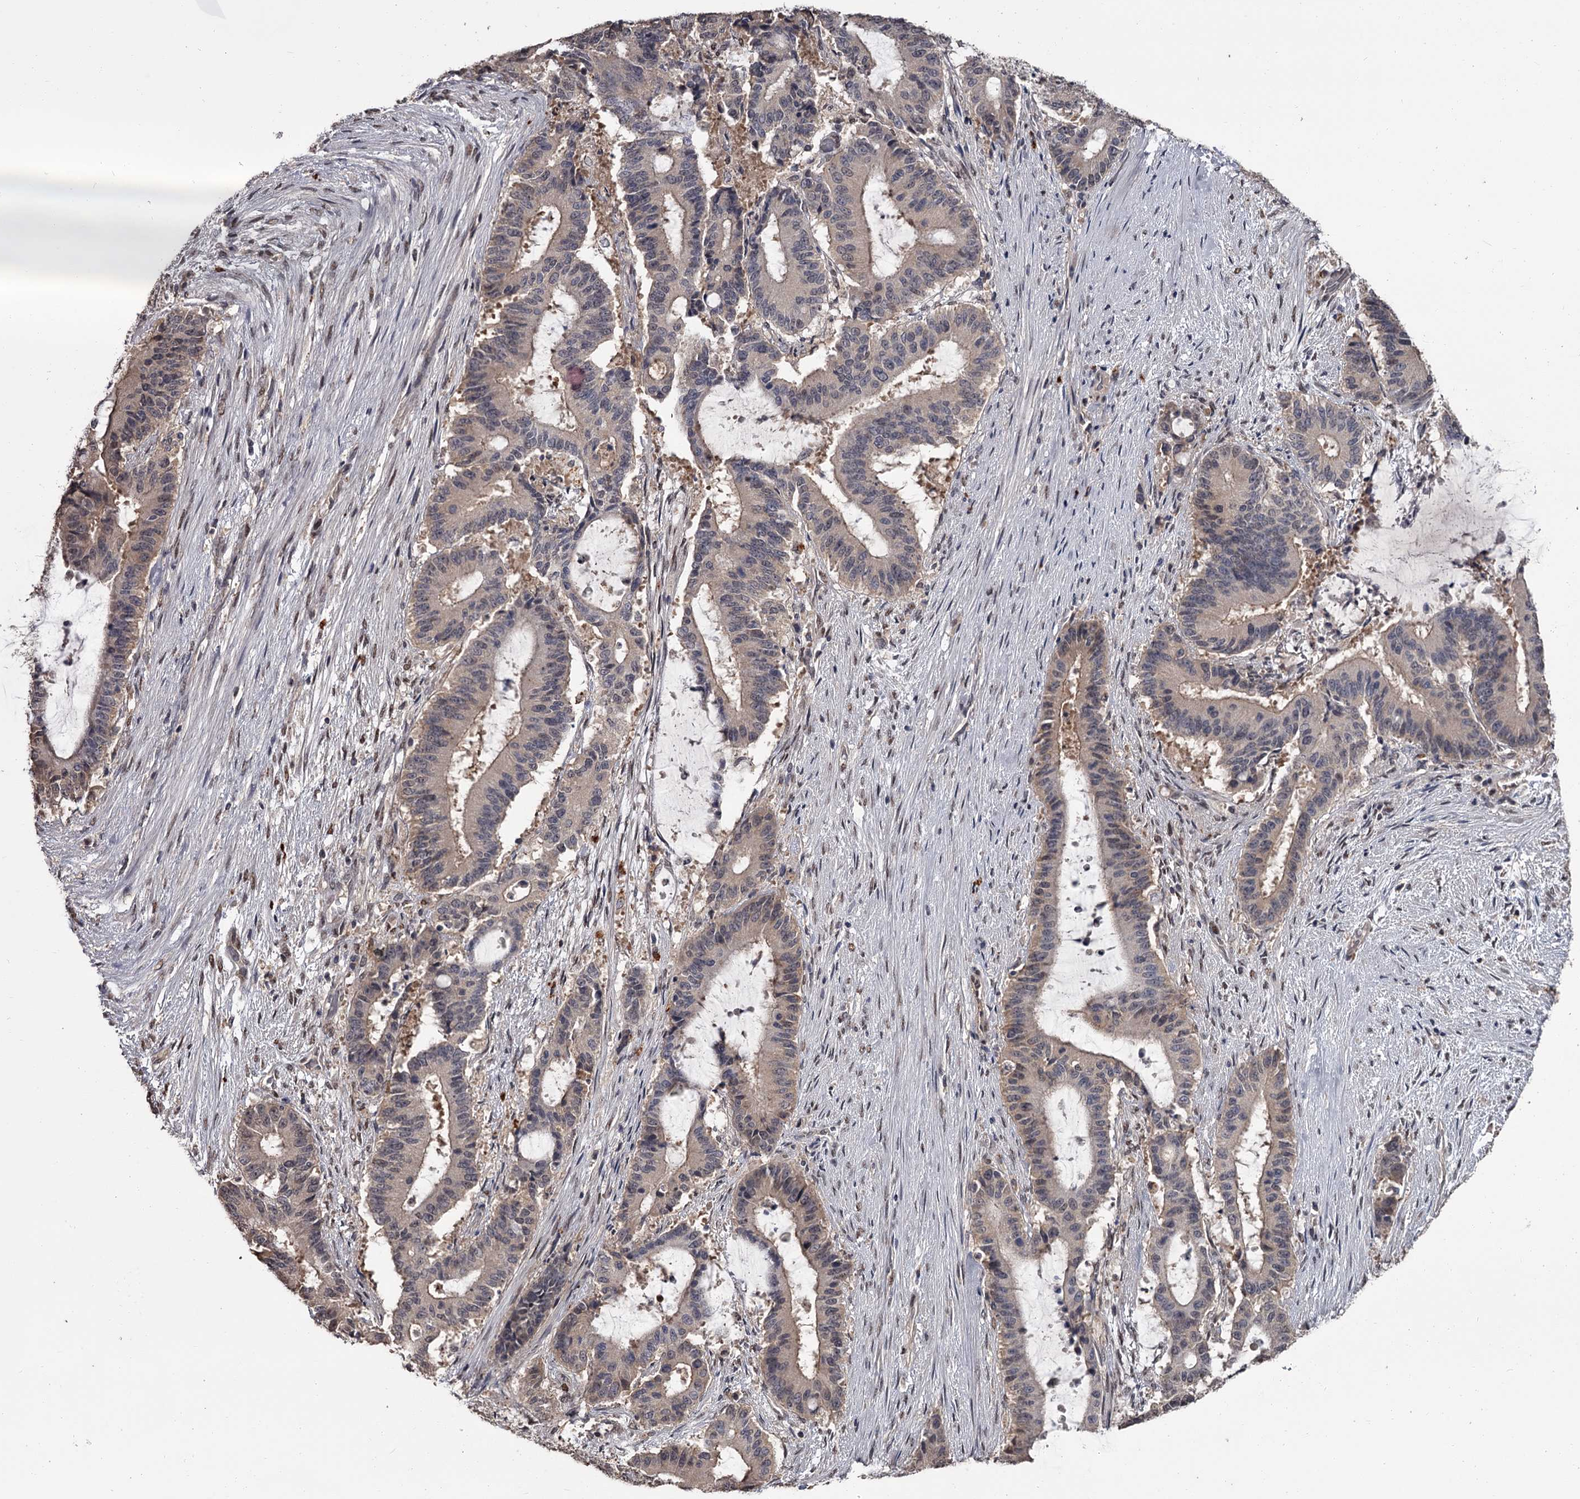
{"staining": {"intensity": "negative", "quantity": "none", "location": "none"}, "tissue": "liver cancer", "cell_type": "Tumor cells", "image_type": "cancer", "snomed": [{"axis": "morphology", "description": "Normal tissue, NOS"}, {"axis": "morphology", "description": "Cholangiocarcinoma"}, {"axis": "topography", "description": "Liver"}, {"axis": "topography", "description": "Peripheral nerve tissue"}], "caption": "High power microscopy photomicrograph of an immunohistochemistry image of liver cholangiocarcinoma, revealing no significant positivity in tumor cells.", "gene": "PRPF40B", "patient": {"sex": "female", "age": 73}}